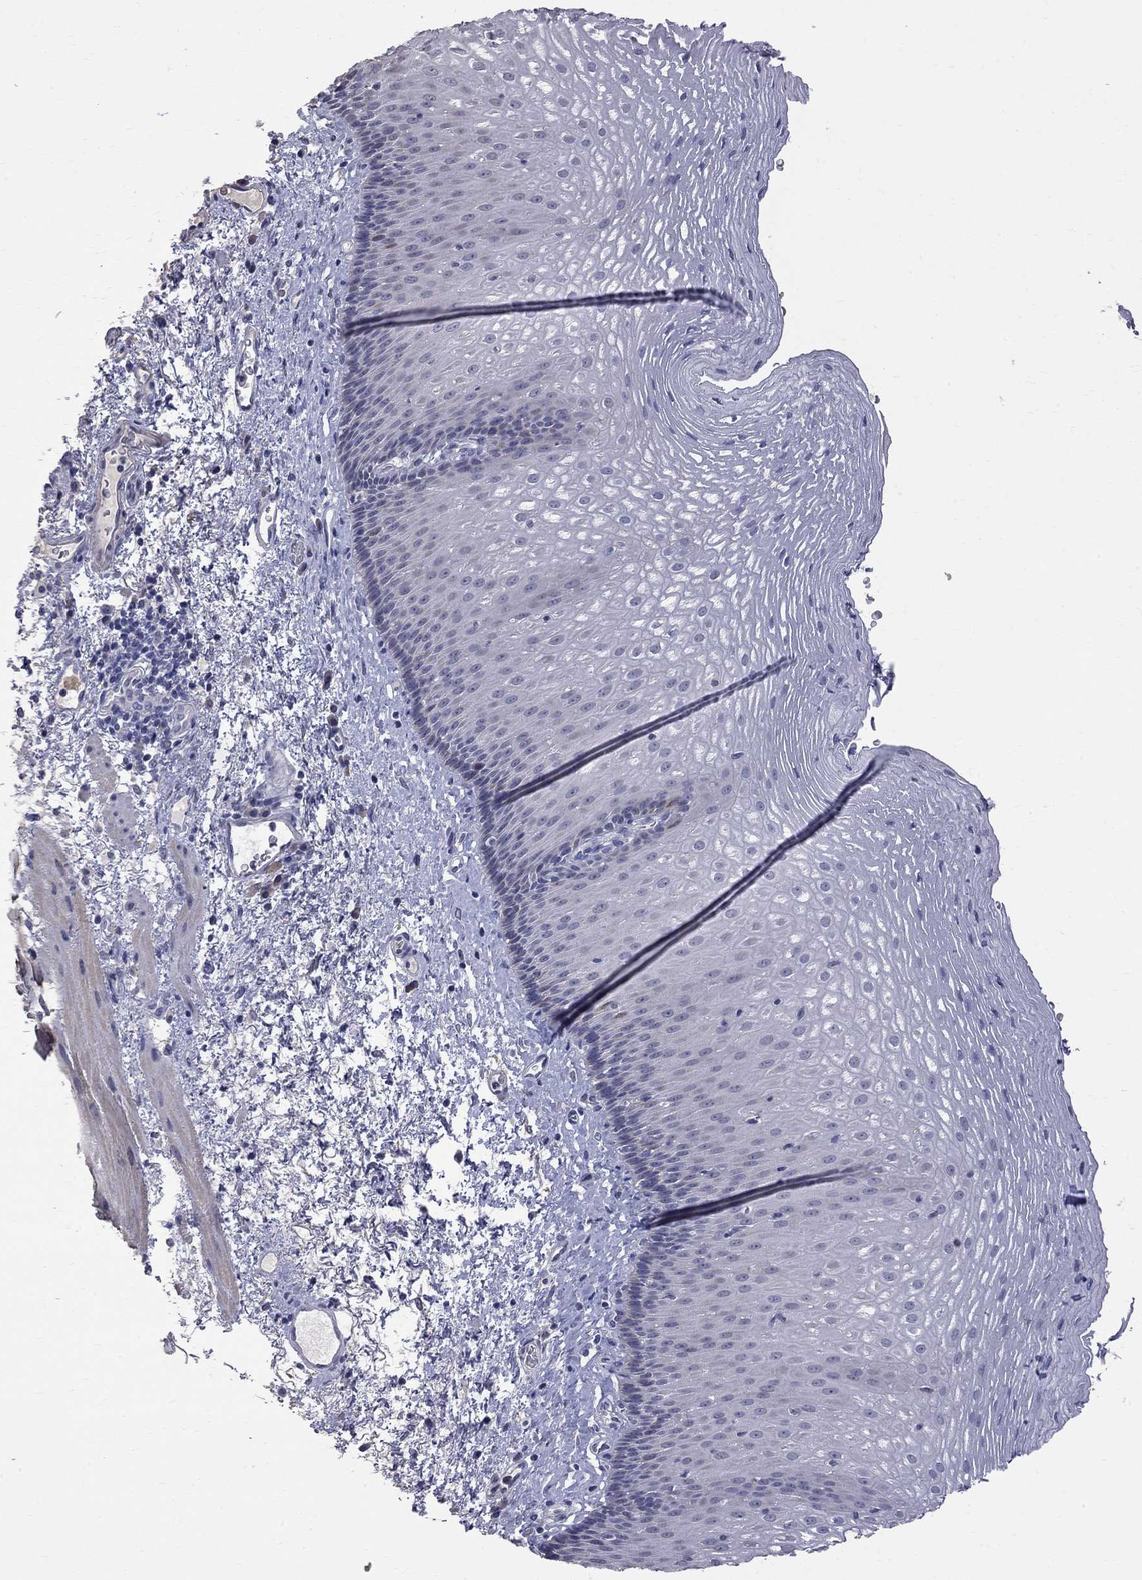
{"staining": {"intensity": "weak", "quantity": "<25%", "location": "cytoplasmic/membranous"}, "tissue": "esophagus", "cell_type": "Squamous epithelial cells", "image_type": "normal", "snomed": [{"axis": "morphology", "description": "Normal tissue, NOS"}, {"axis": "topography", "description": "Esophagus"}], "caption": "Immunohistochemistry (IHC) image of normal human esophagus stained for a protein (brown), which reveals no positivity in squamous epithelial cells.", "gene": "CKAP2", "patient": {"sex": "male", "age": 76}}